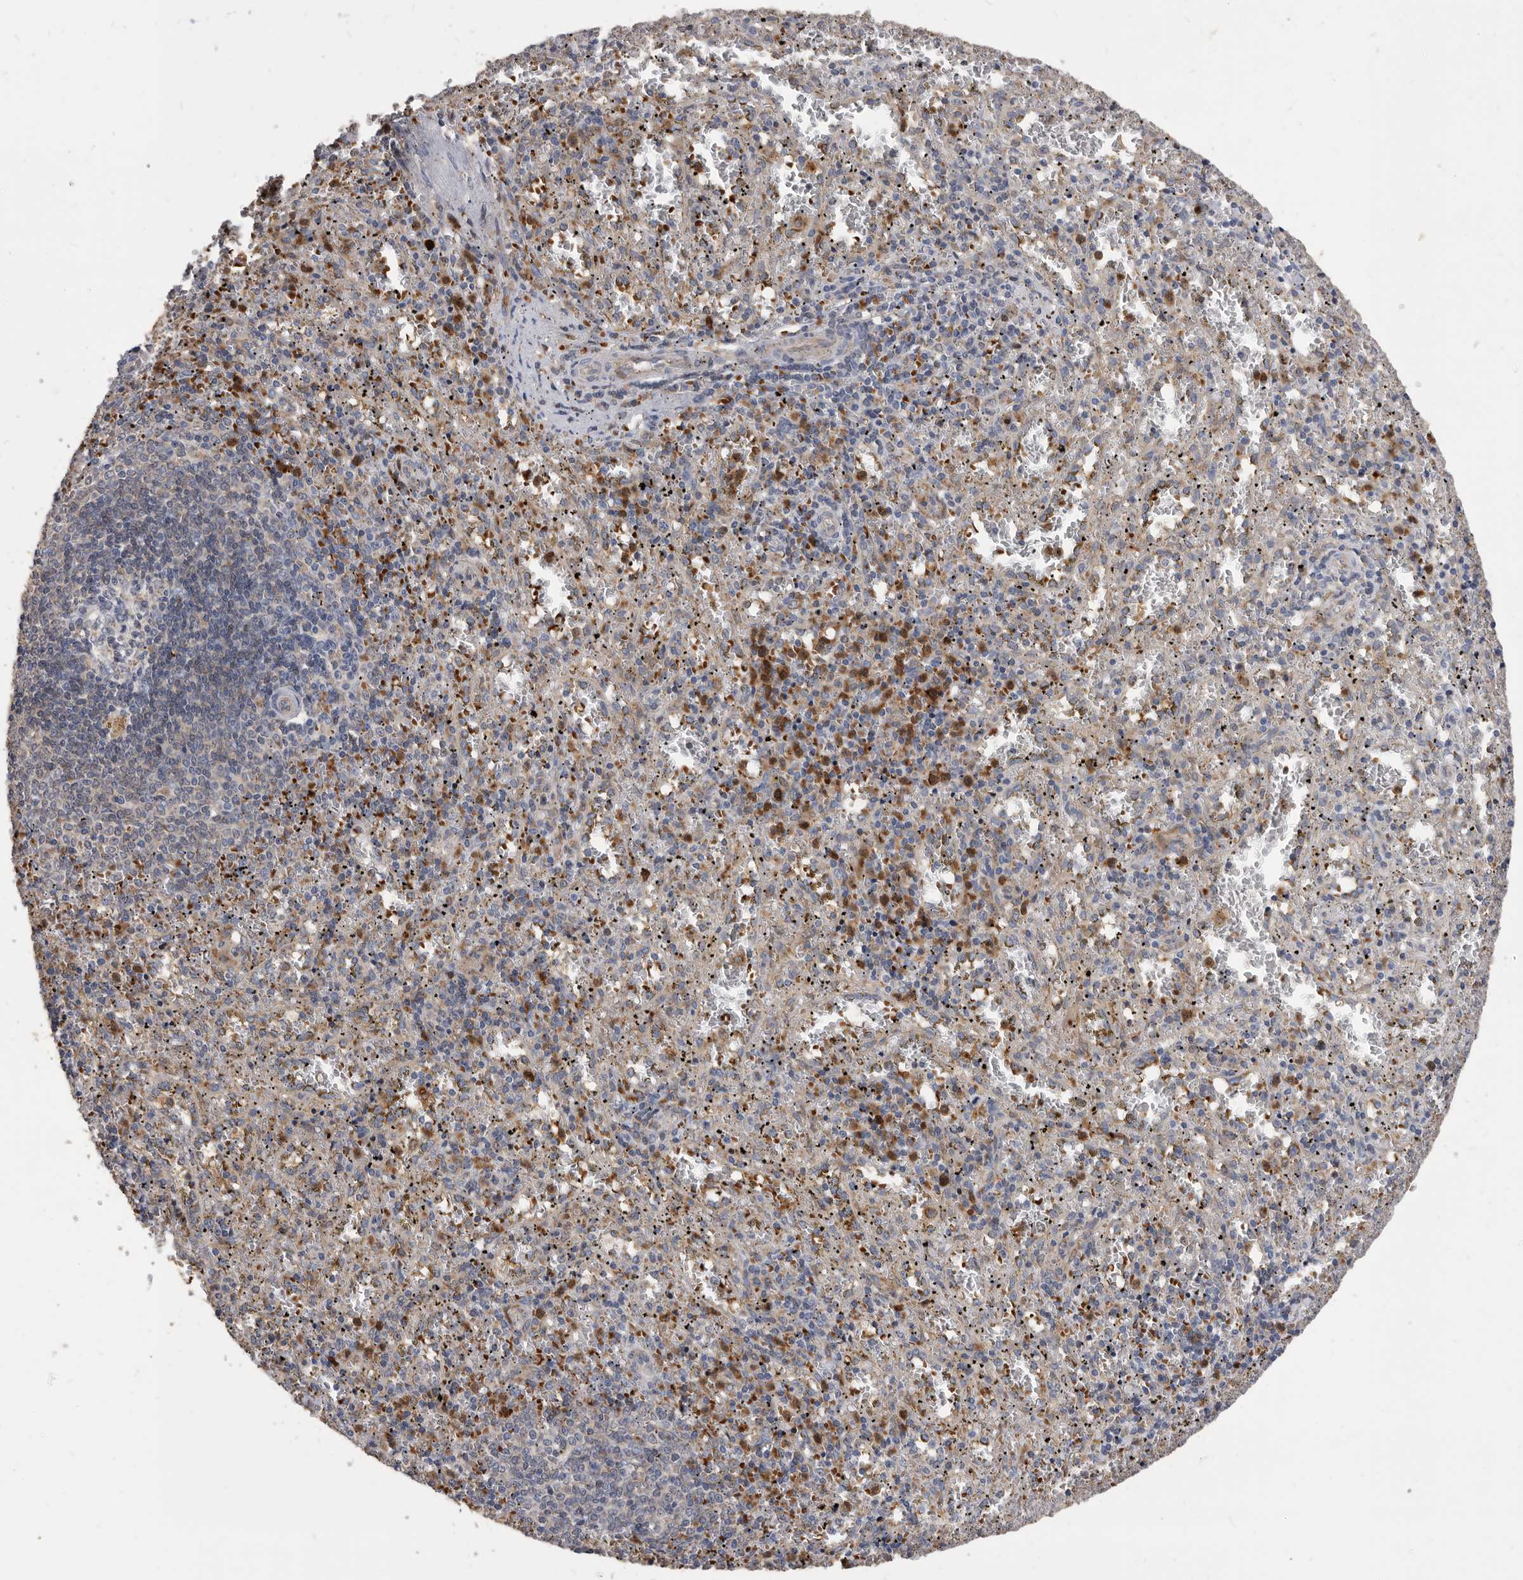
{"staining": {"intensity": "strong", "quantity": "25%-75%", "location": "cytoplasmic/membranous"}, "tissue": "spleen", "cell_type": "Cells in red pulp", "image_type": "normal", "snomed": [{"axis": "morphology", "description": "Normal tissue, NOS"}, {"axis": "topography", "description": "Spleen"}], "caption": "Immunohistochemical staining of benign spleen demonstrates high levels of strong cytoplasmic/membranous expression in about 25%-75% of cells in red pulp. (DAB (3,3'-diaminobenzidine) = brown stain, brightfield microscopy at high magnification).", "gene": "CRISPLD2", "patient": {"sex": "male", "age": 11}}